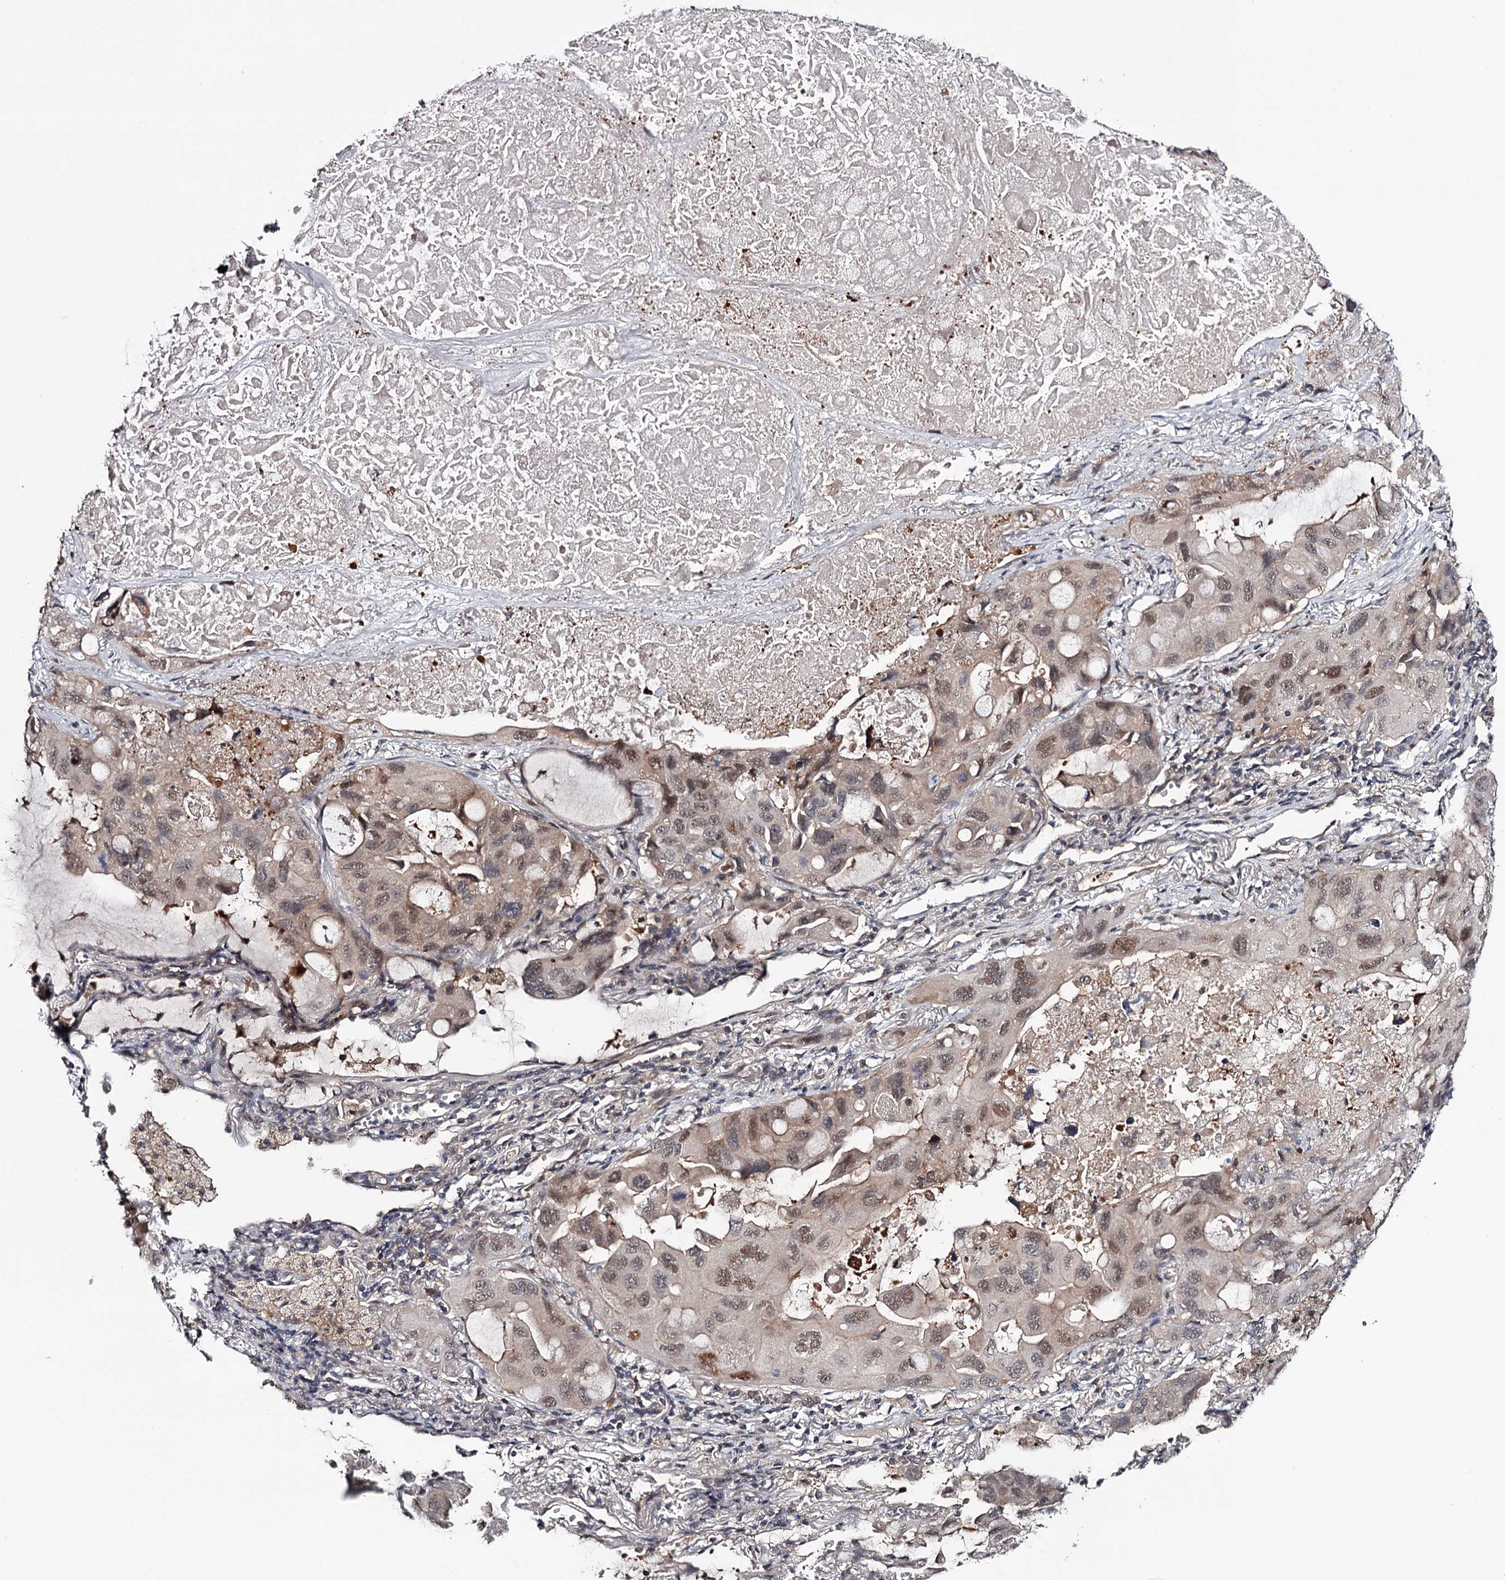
{"staining": {"intensity": "moderate", "quantity": "<25%", "location": "nuclear"}, "tissue": "lung cancer", "cell_type": "Tumor cells", "image_type": "cancer", "snomed": [{"axis": "morphology", "description": "Squamous cell carcinoma, NOS"}, {"axis": "topography", "description": "Lung"}], "caption": "An IHC micrograph of neoplastic tissue is shown. Protein staining in brown shows moderate nuclear positivity in lung cancer within tumor cells. Nuclei are stained in blue.", "gene": "GTSF1", "patient": {"sex": "female", "age": 73}}